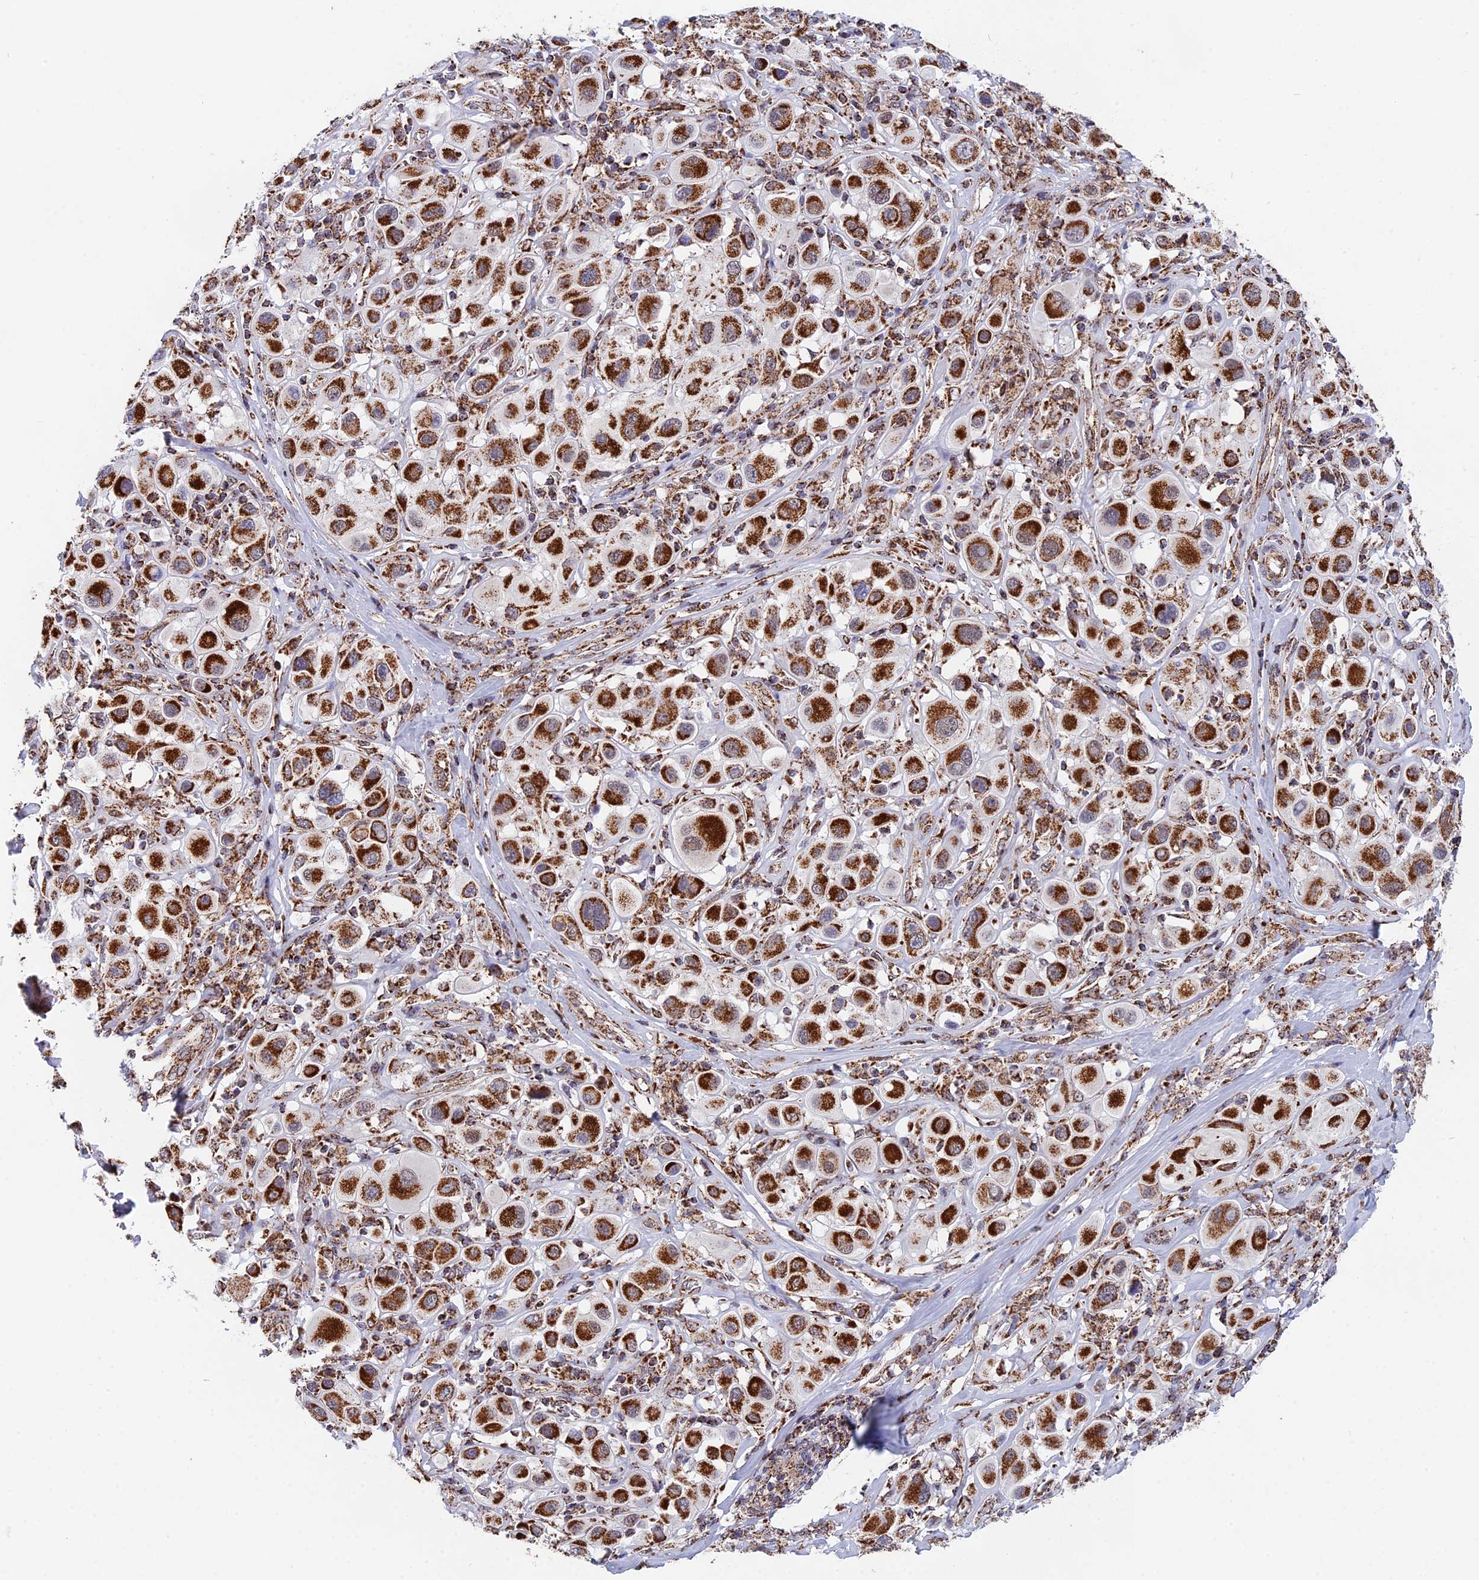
{"staining": {"intensity": "strong", "quantity": ">75%", "location": "cytoplasmic/membranous"}, "tissue": "melanoma", "cell_type": "Tumor cells", "image_type": "cancer", "snomed": [{"axis": "morphology", "description": "Malignant melanoma, Metastatic site"}, {"axis": "topography", "description": "Skin"}], "caption": "There is high levels of strong cytoplasmic/membranous staining in tumor cells of malignant melanoma (metastatic site), as demonstrated by immunohistochemical staining (brown color).", "gene": "CDC16", "patient": {"sex": "male", "age": 41}}